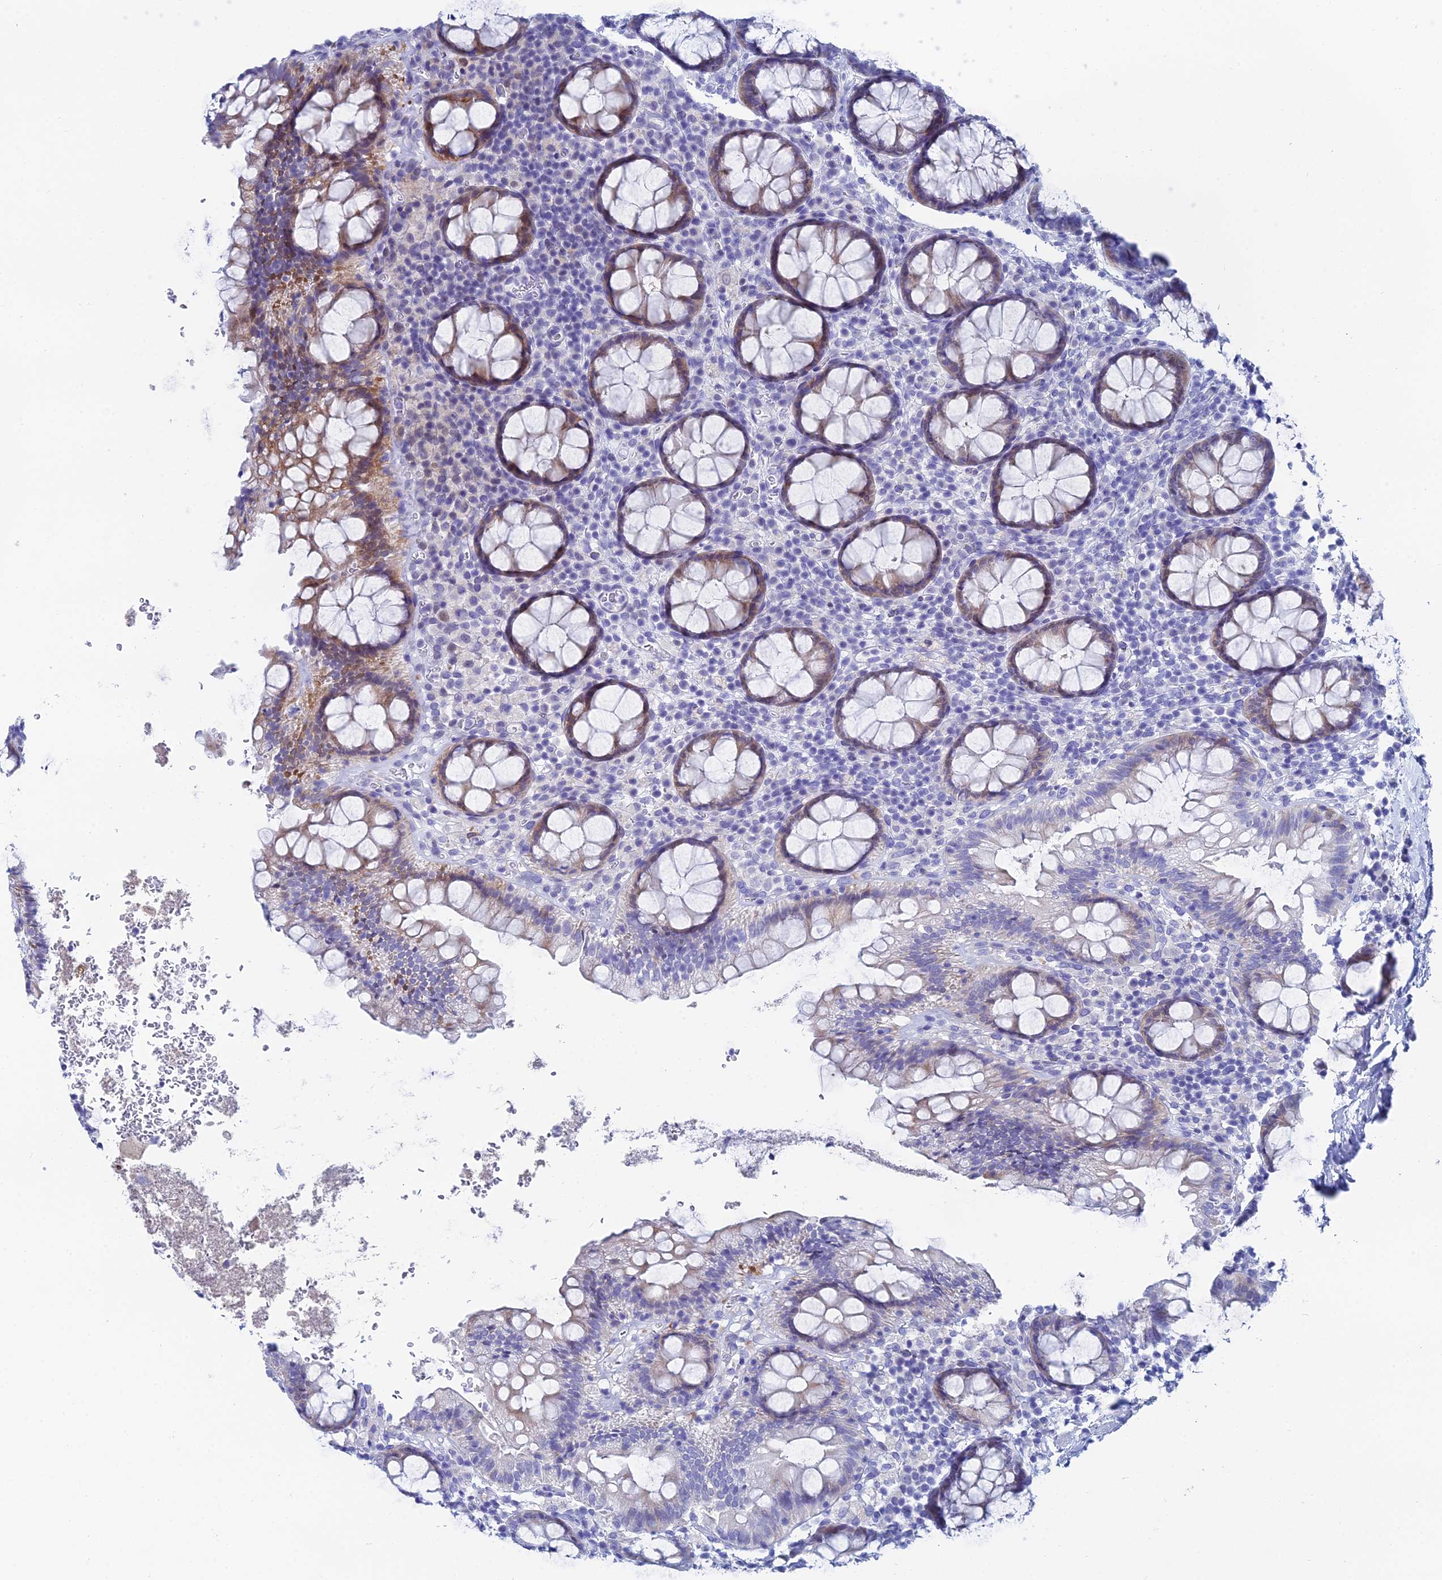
{"staining": {"intensity": "moderate", "quantity": "<25%", "location": "cytoplasmic/membranous"}, "tissue": "rectum", "cell_type": "Glandular cells", "image_type": "normal", "snomed": [{"axis": "morphology", "description": "Normal tissue, NOS"}, {"axis": "topography", "description": "Rectum"}], "caption": "Rectum stained with a brown dye exhibits moderate cytoplasmic/membranous positive positivity in about <25% of glandular cells.", "gene": "HSPA1L", "patient": {"sex": "male", "age": 83}}